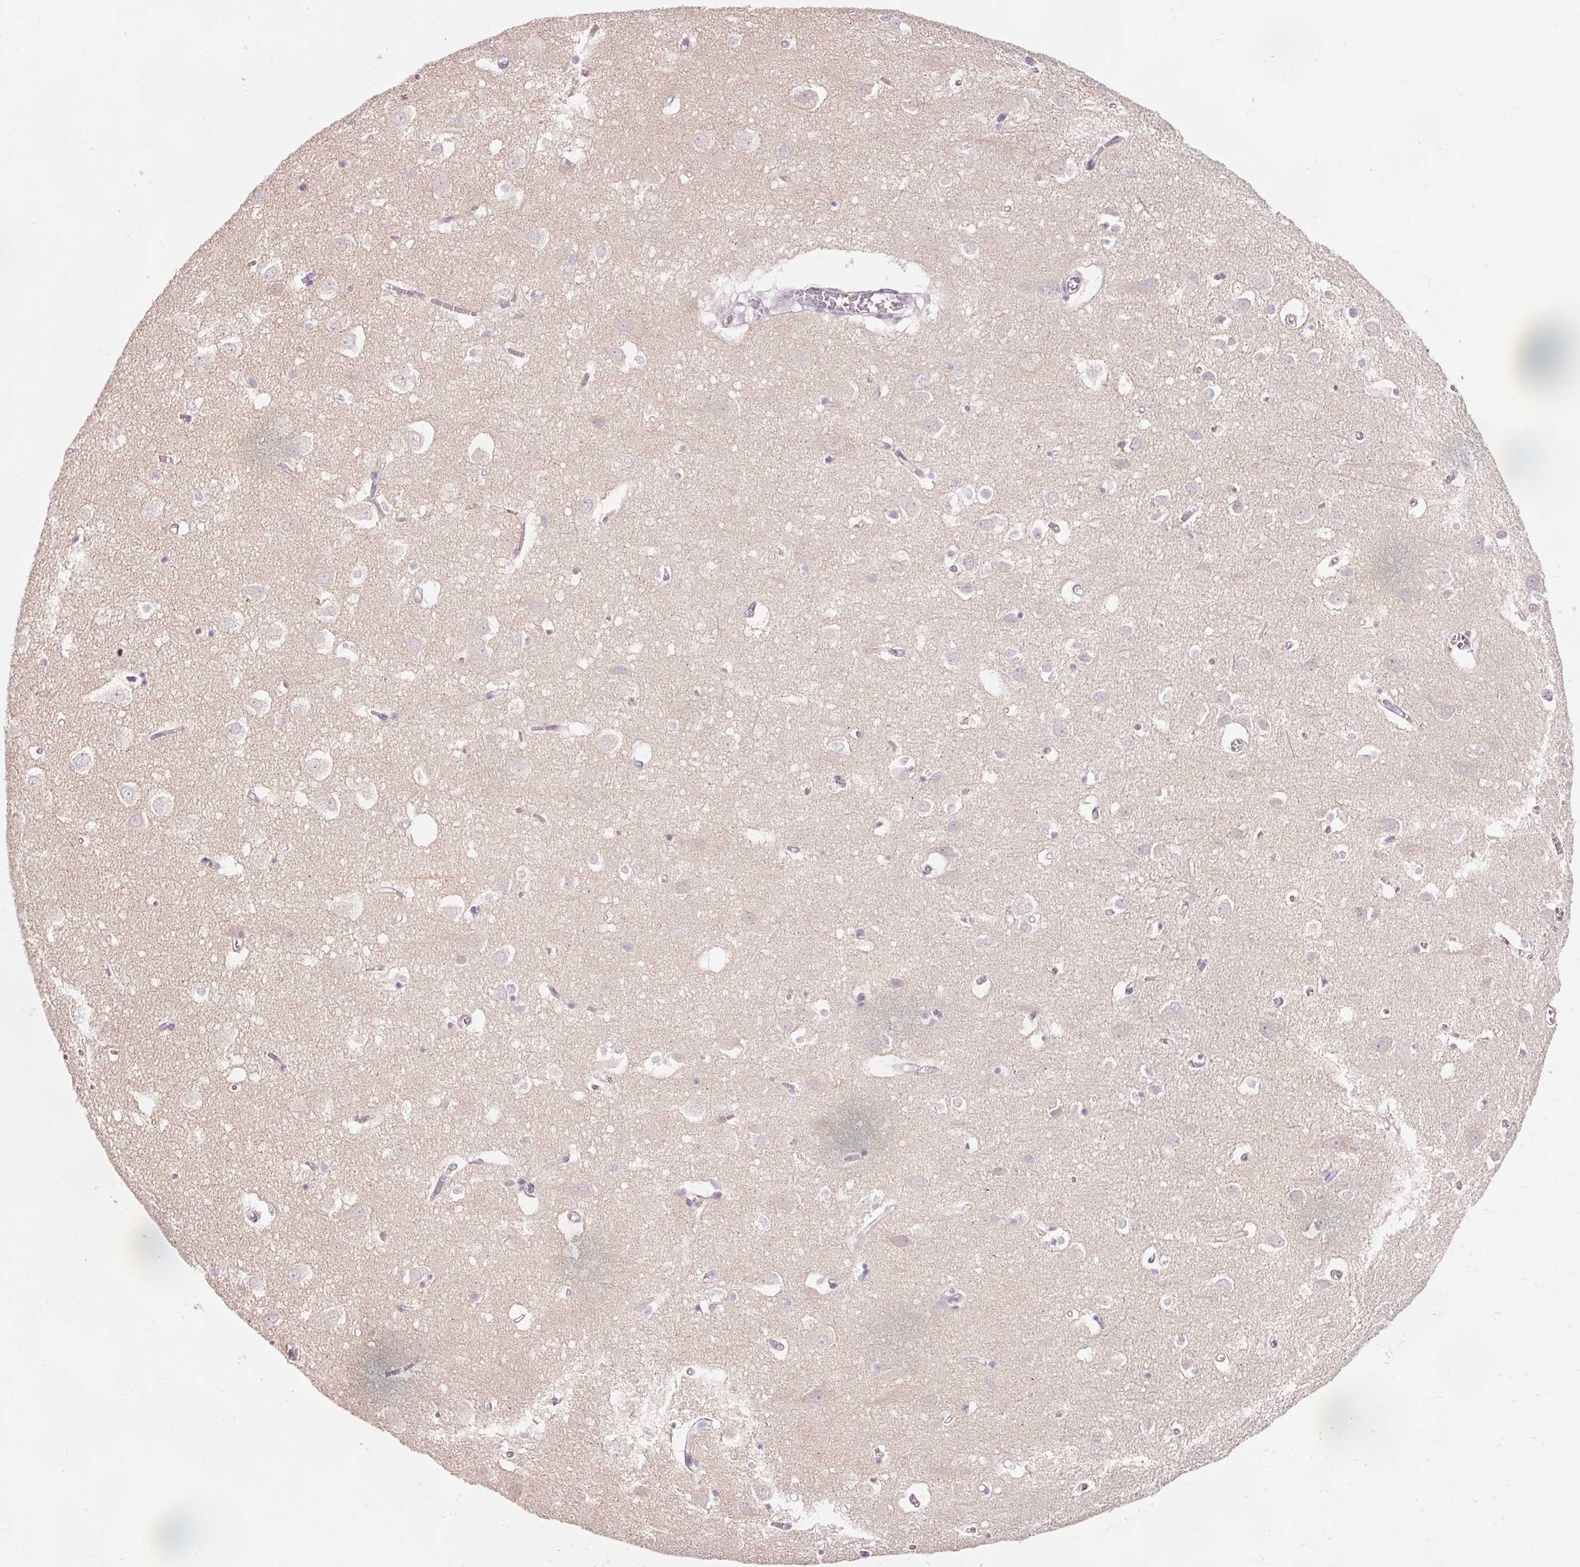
{"staining": {"intensity": "negative", "quantity": "none", "location": "none"}, "tissue": "cerebral cortex", "cell_type": "Endothelial cells", "image_type": "normal", "snomed": [{"axis": "morphology", "description": "Normal tissue, NOS"}, {"axis": "topography", "description": "Cerebral cortex"}], "caption": "Immunohistochemical staining of benign human cerebral cortex demonstrates no significant expression in endothelial cells. (Brightfield microscopy of DAB IHC at high magnification).", "gene": "DHRS11", "patient": {"sex": "male", "age": 70}}